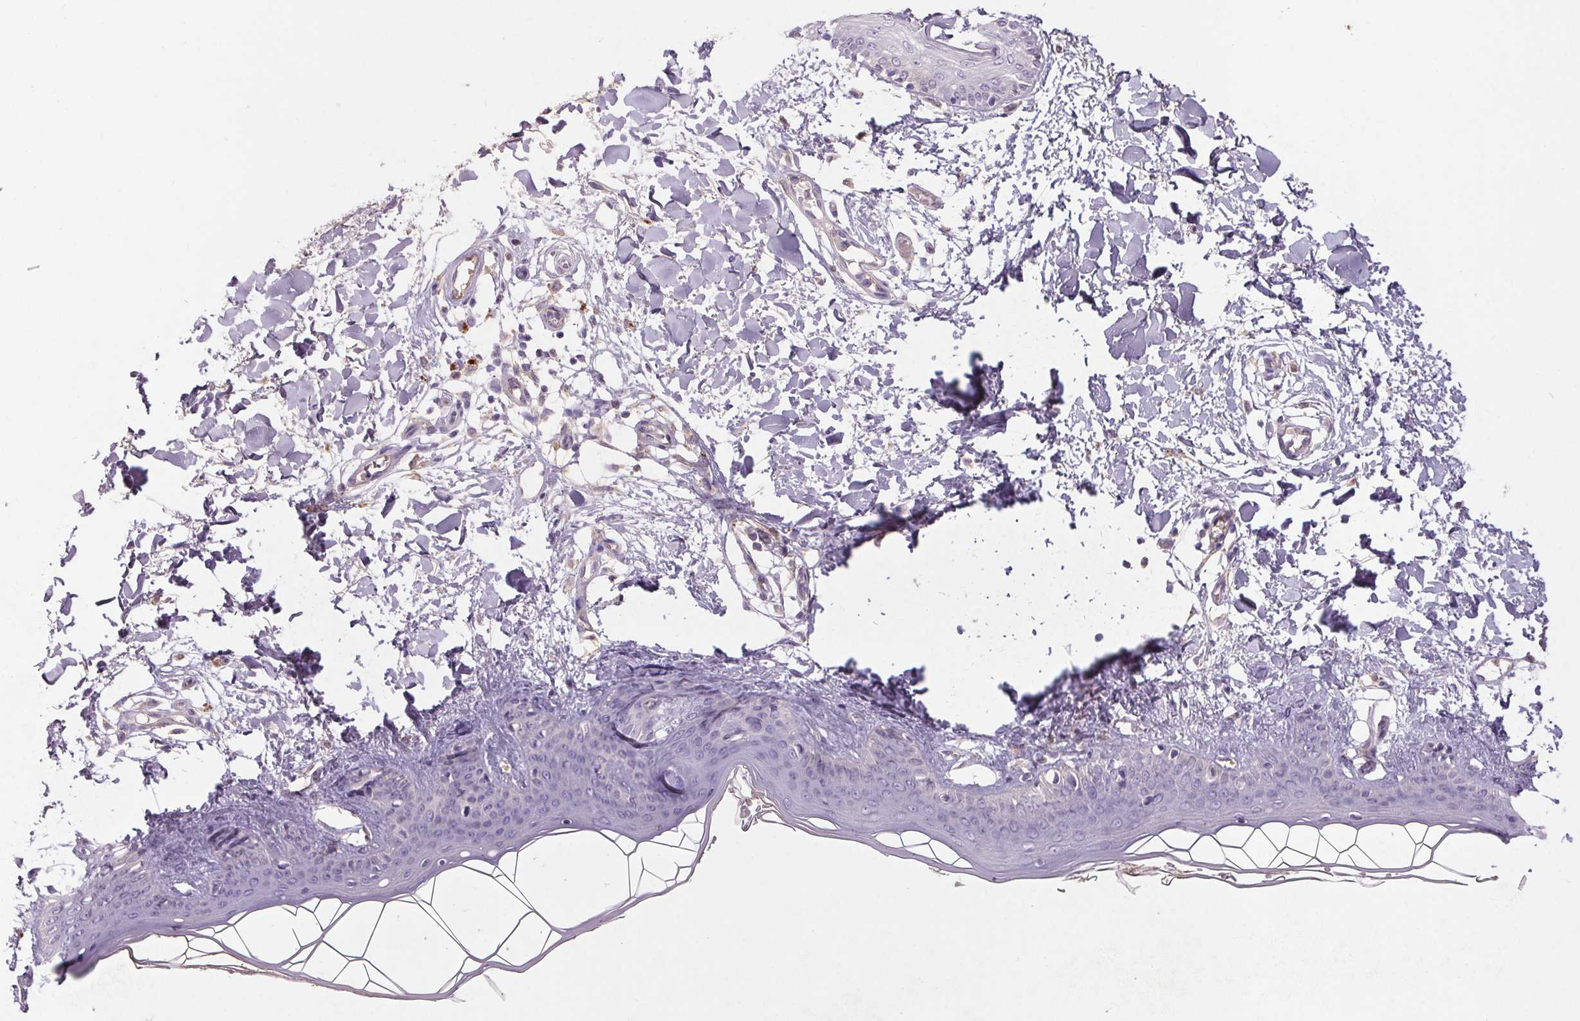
{"staining": {"intensity": "weak", "quantity": "<25%", "location": "cytoplasmic/membranous"}, "tissue": "skin", "cell_type": "Fibroblasts", "image_type": "normal", "snomed": [{"axis": "morphology", "description": "Normal tissue, NOS"}, {"axis": "topography", "description": "Skin"}], "caption": "Immunohistochemical staining of unremarkable skin shows no significant staining in fibroblasts. (Brightfield microscopy of DAB (3,3'-diaminobenzidine) immunohistochemistry at high magnification).", "gene": "APOC4", "patient": {"sex": "female", "age": 34}}